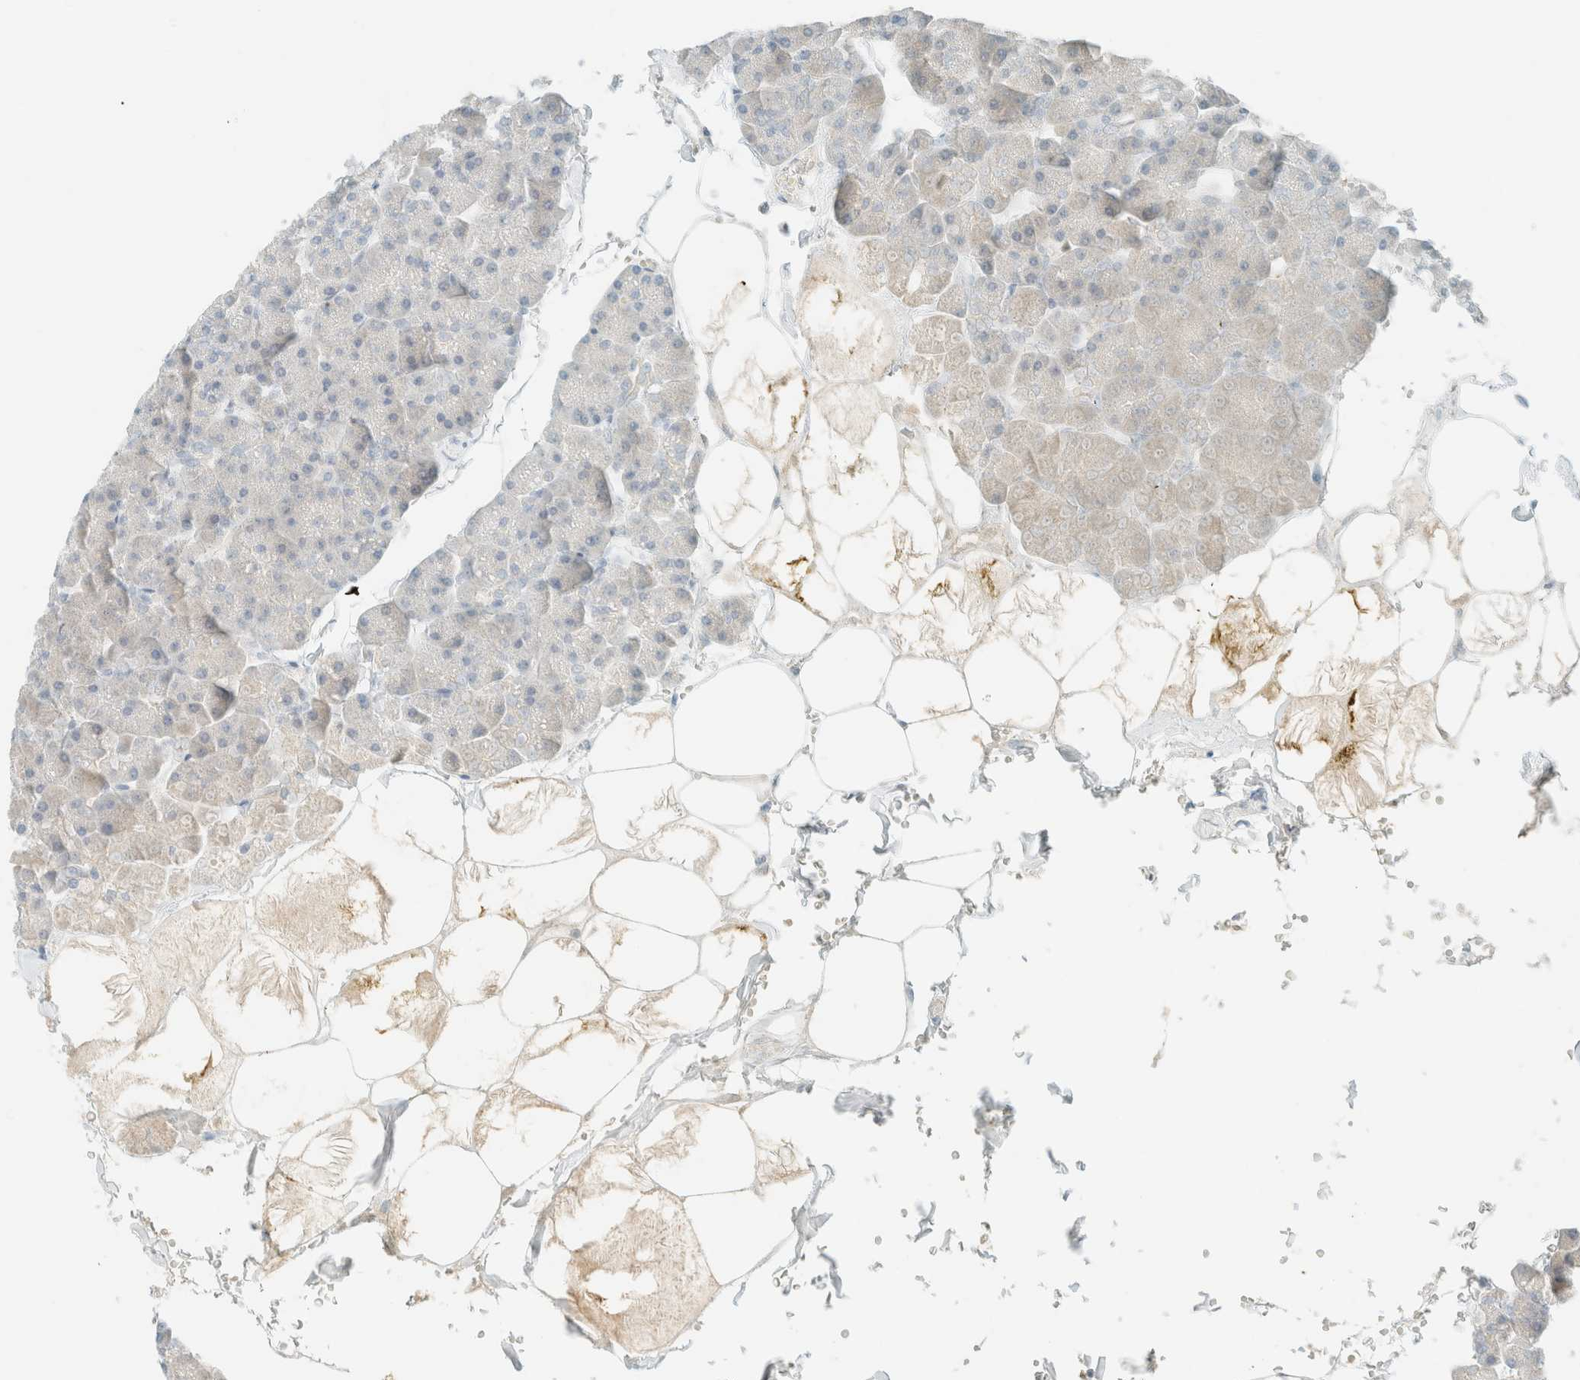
{"staining": {"intensity": "negative", "quantity": "none", "location": "none"}, "tissue": "pancreas", "cell_type": "Exocrine glandular cells", "image_type": "normal", "snomed": [{"axis": "morphology", "description": "Normal tissue, NOS"}, {"axis": "topography", "description": "Pancreas"}], "caption": "DAB (3,3'-diaminobenzidine) immunohistochemical staining of normal pancreas shows no significant expression in exocrine glandular cells. (Immunohistochemistry (ihc), brightfield microscopy, high magnification).", "gene": "GPA33", "patient": {"sex": "male", "age": 35}}